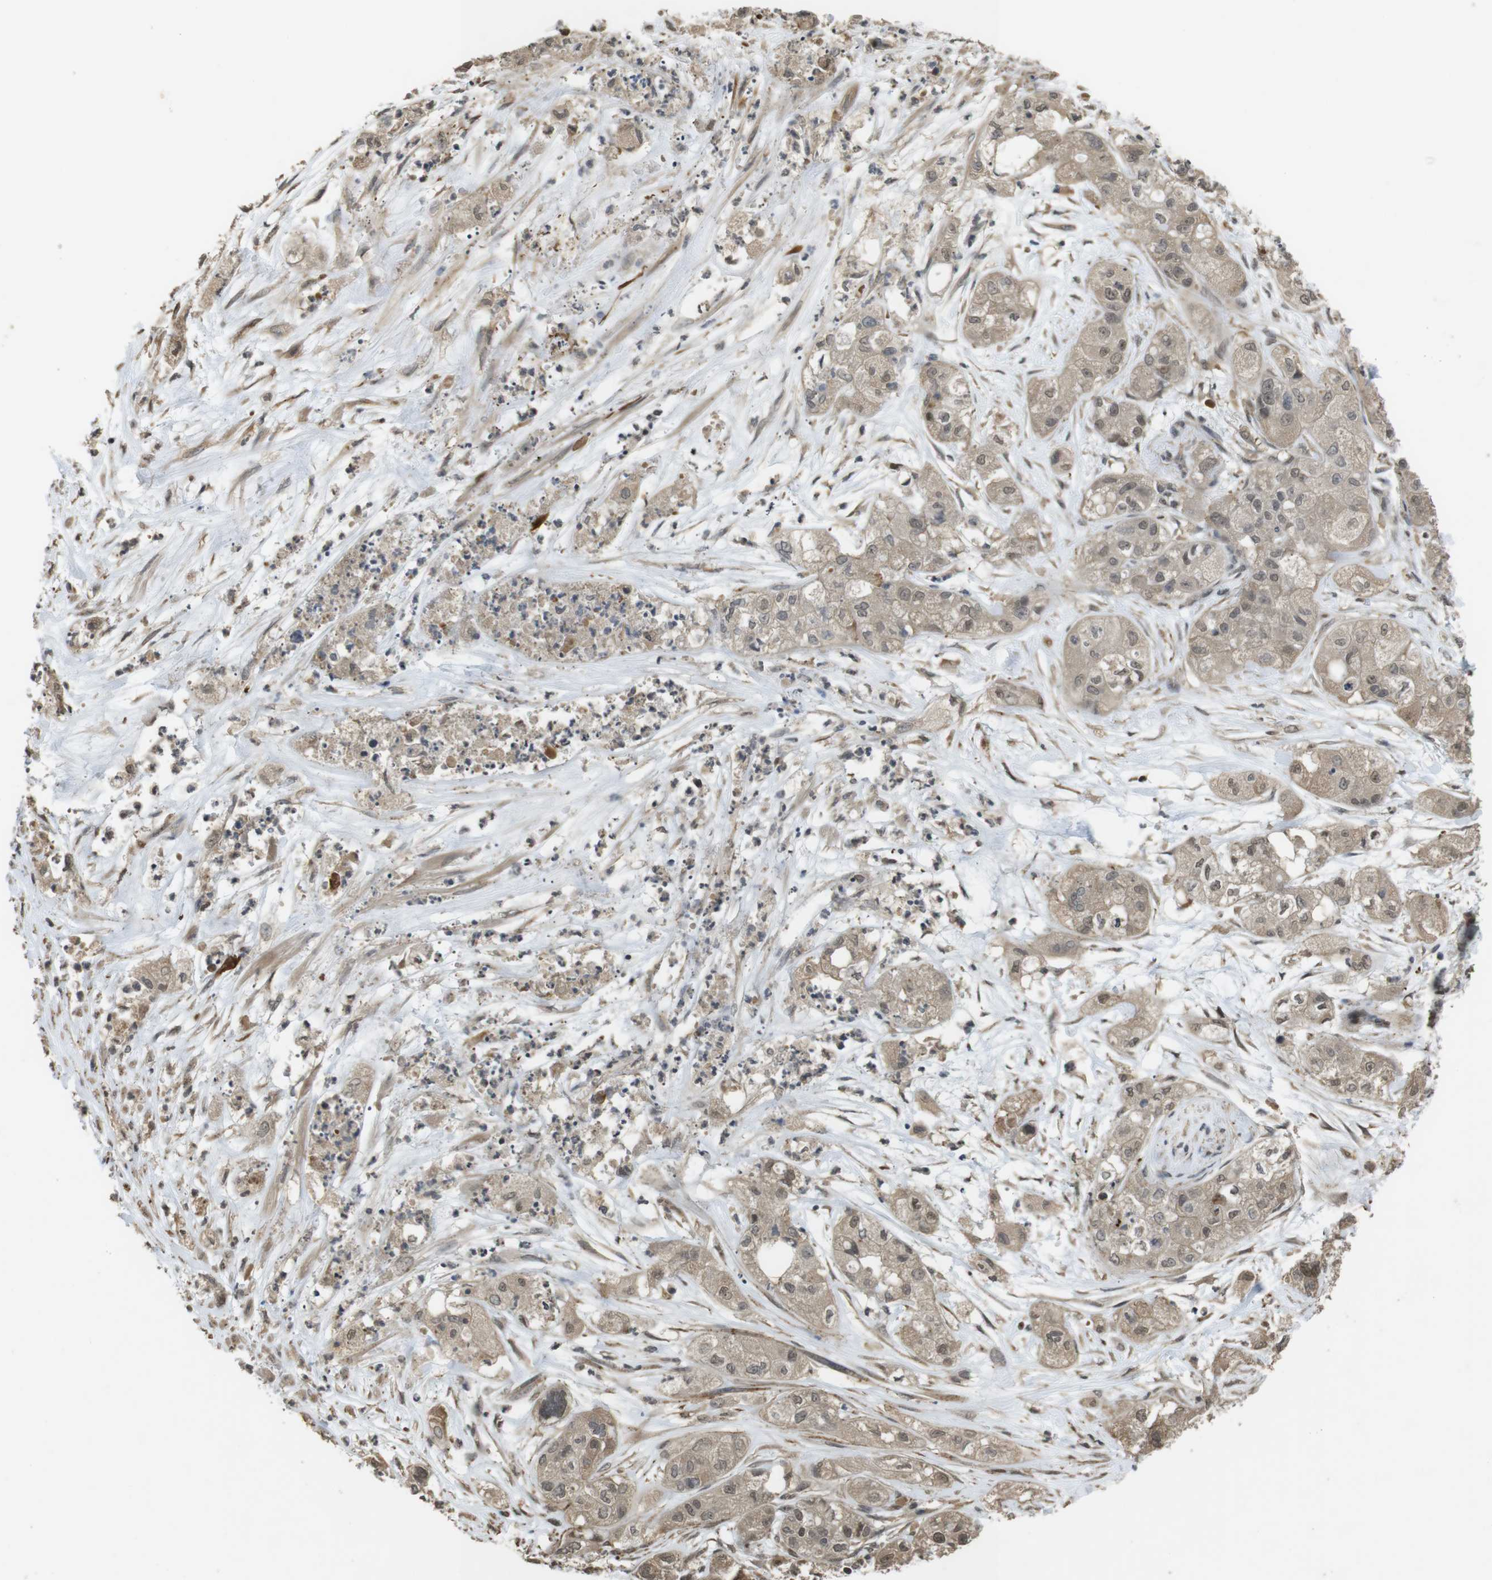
{"staining": {"intensity": "weak", "quantity": ">75%", "location": "cytoplasmic/membranous,nuclear"}, "tissue": "pancreatic cancer", "cell_type": "Tumor cells", "image_type": "cancer", "snomed": [{"axis": "morphology", "description": "Adenocarcinoma, NOS"}, {"axis": "topography", "description": "Pancreas"}], "caption": "High-power microscopy captured an immunohistochemistry (IHC) image of pancreatic cancer (adenocarcinoma), revealing weak cytoplasmic/membranous and nuclear expression in approximately >75% of tumor cells. (Brightfield microscopy of DAB IHC at high magnification).", "gene": "FZD10", "patient": {"sex": "female", "age": 78}}